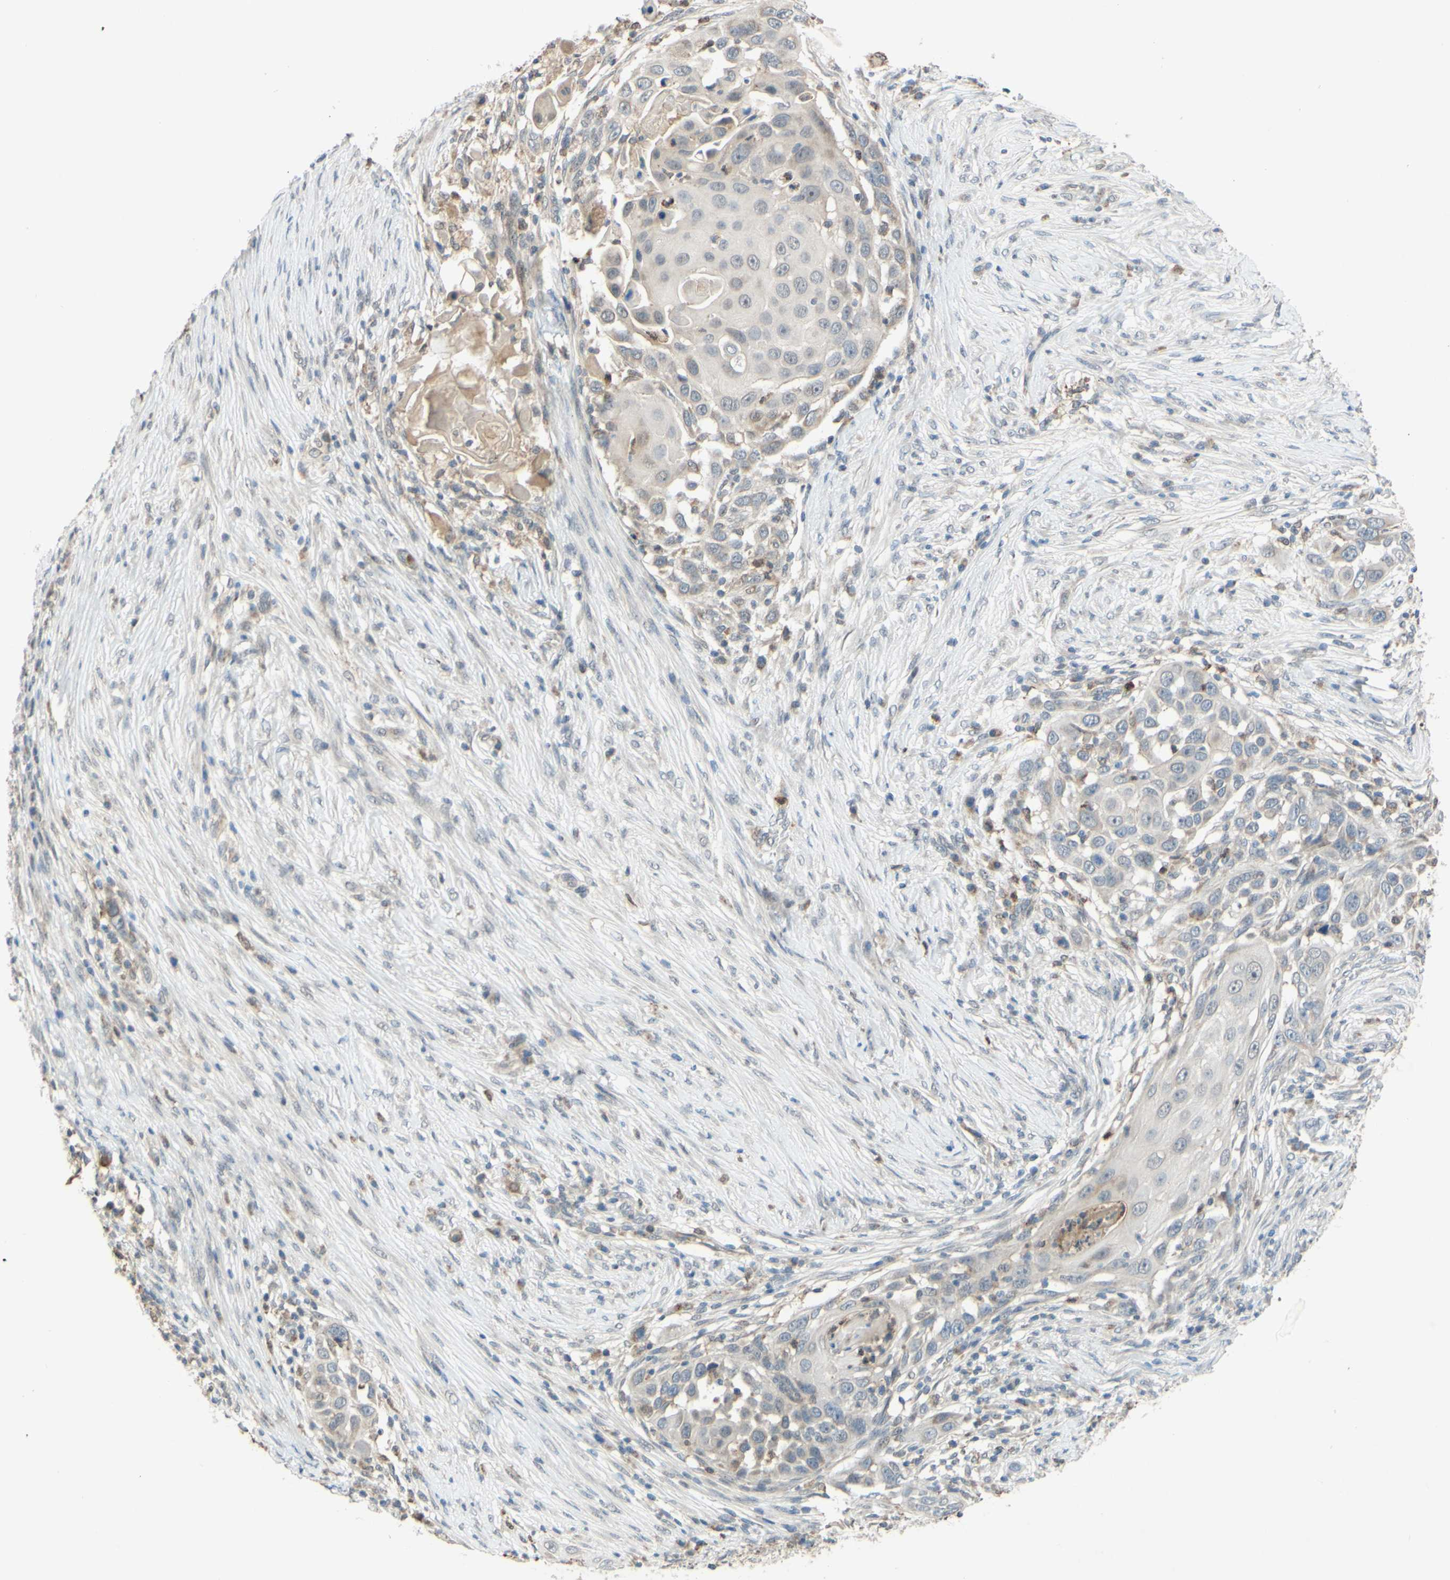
{"staining": {"intensity": "weak", "quantity": "25%-75%", "location": "cytoplasmic/membranous"}, "tissue": "skin cancer", "cell_type": "Tumor cells", "image_type": "cancer", "snomed": [{"axis": "morphology", "description": "Squamous cell carcinoma, NOS"}, {"axis": "topography", "description": "Skin"}], "caption": "A low amount of weak cytoplasmic/membranous positivity is seen in about 25%-75% of tumor cells in skin cancer tissue.", "gene": "GATA1", "patient": {"sex": "female", "age": 44}}